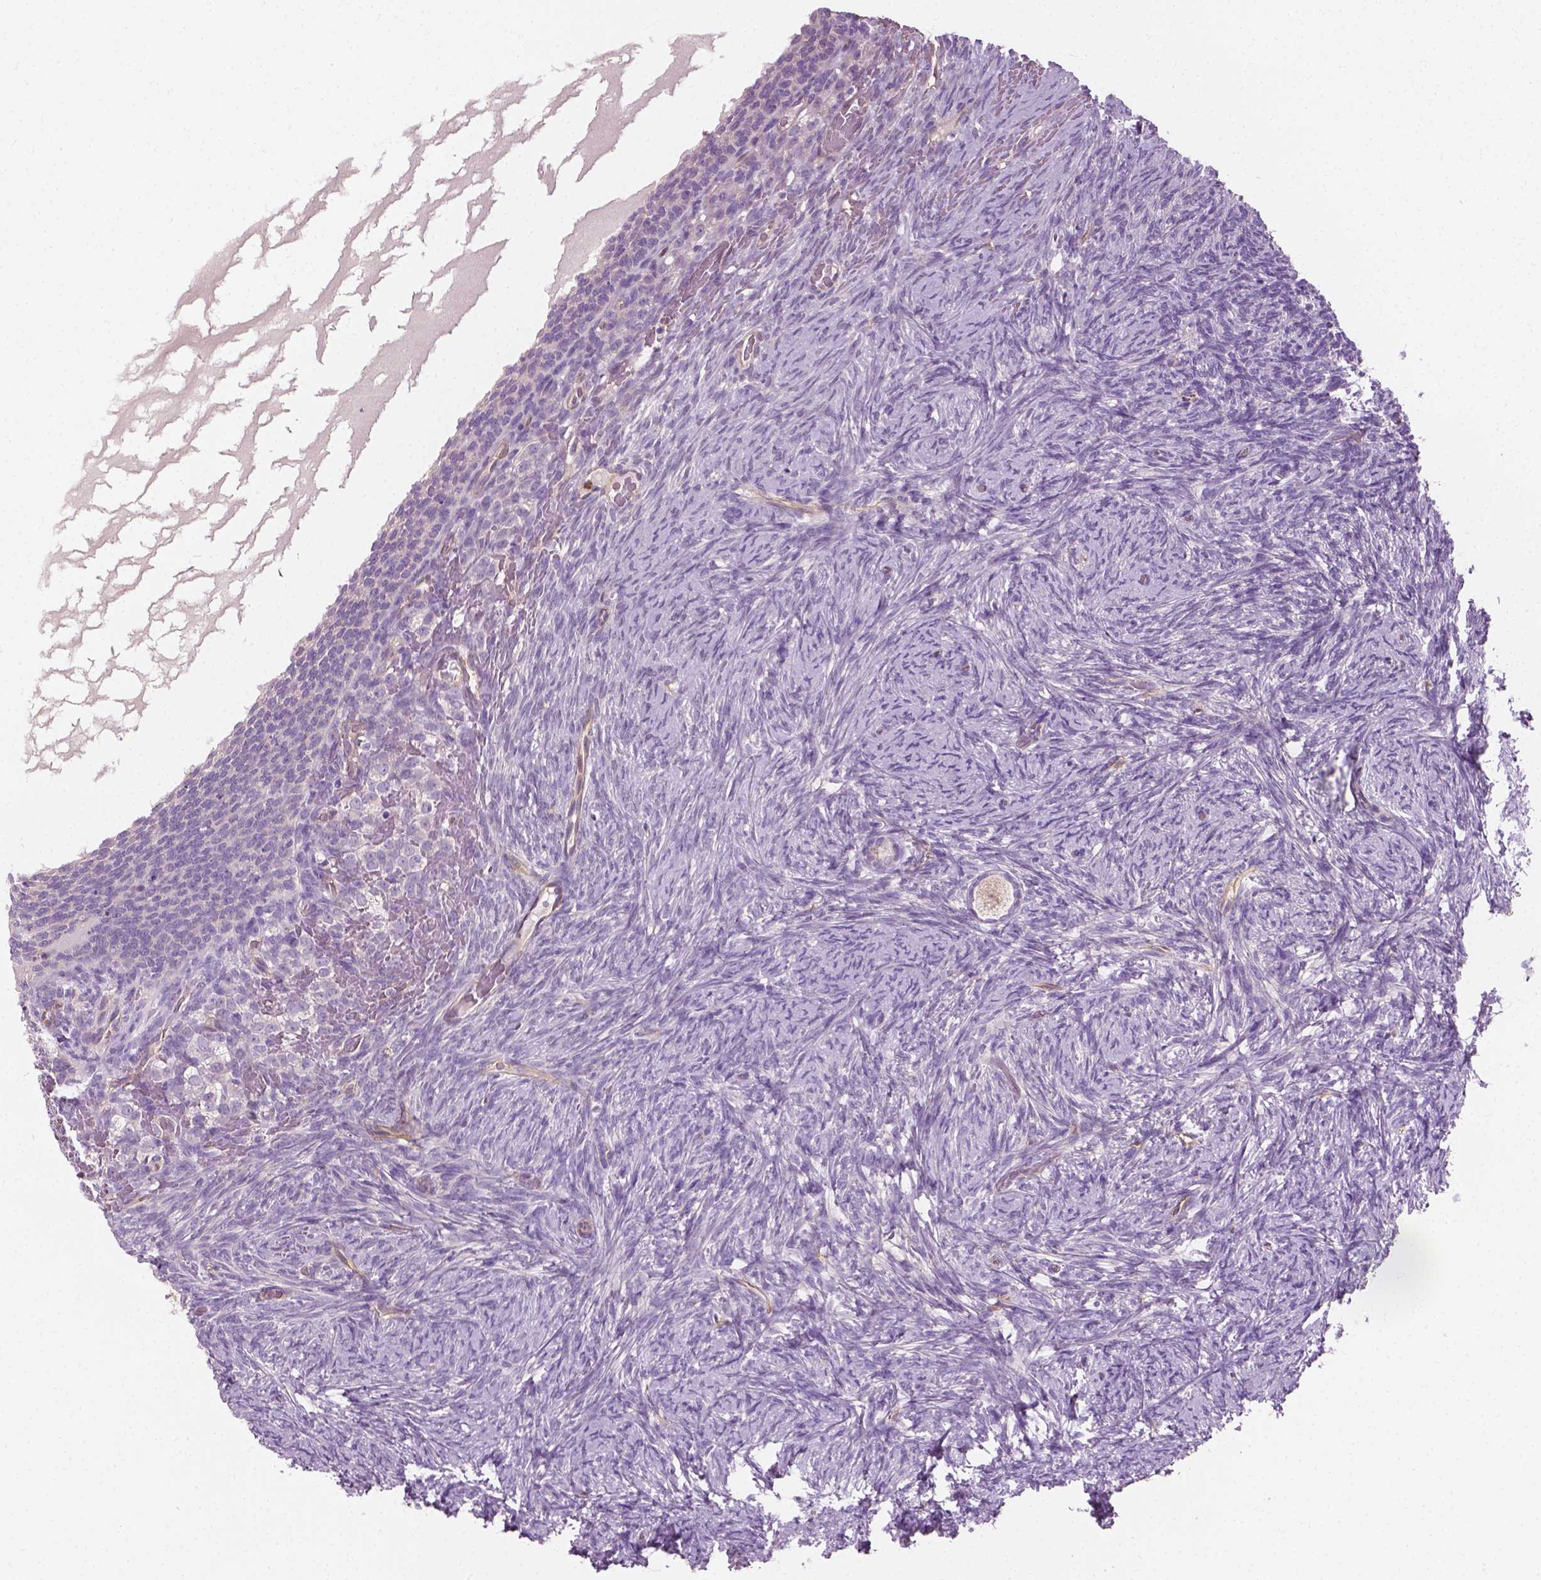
{"staining": {"intensity": "weak", "quantity": ">75%", "location": "cytoplasmic/membranous"}, "tissue": "ovary", "cell_type": "Follicle cells", "image_type": "normal", "snomed": [{"axis": "morphology", "description": "Normal tissue, NOS"}, {"axis": "topography", "description": "Ovary"}], "caption": "Approximately >75% of follicle cells in unremarkable ovary show weak cytoplasmic/membranous protein positivity as visualized by brown immunohistochemical staining.", "gene": "PTX3", "patient": {"sex": "female", "age": 34}}